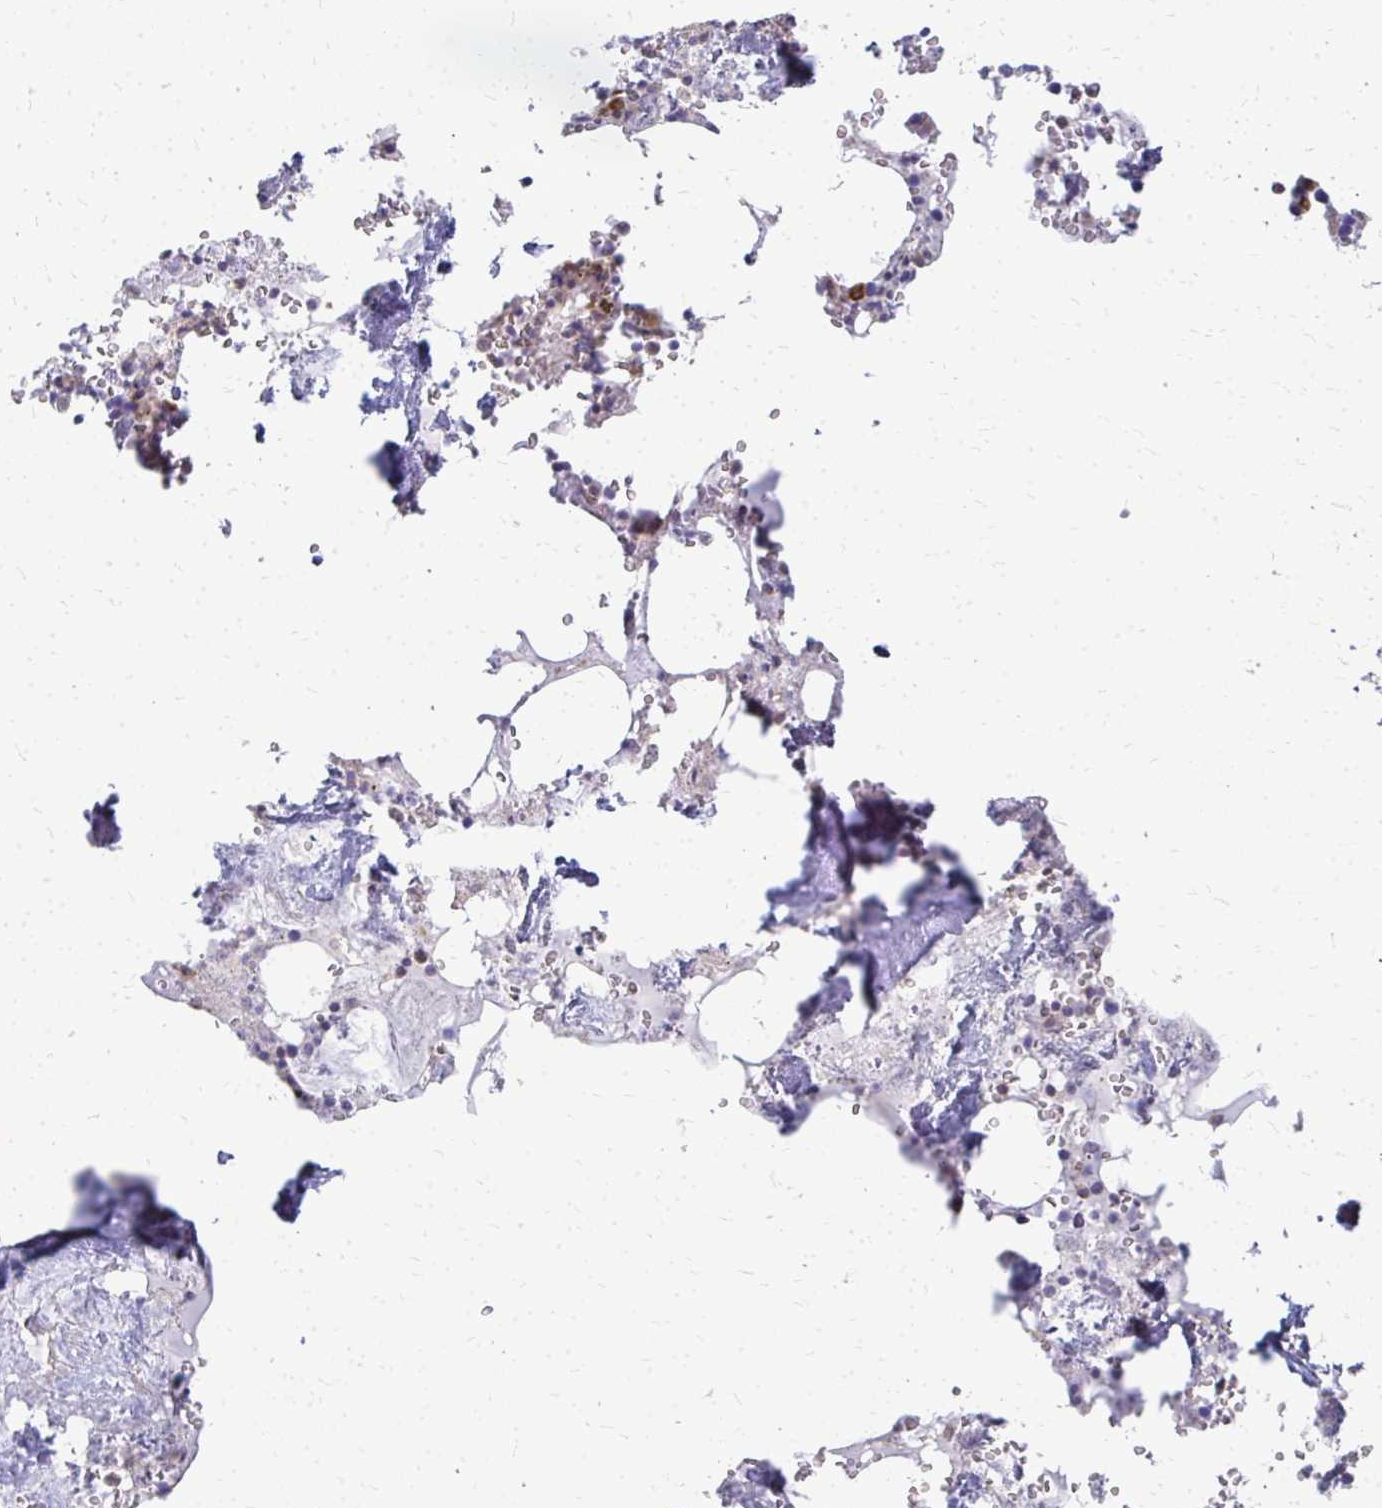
{"staining": {"intensity": "negative", "quantity": "none", "location": "none"}, "tissue": "bone marrow", "cell_type": "Hematopoietic cells", "image_type": "normal", "snomed": [{"axis": "morphology", "description": "Normal tissue, NOS"}, {"axis": "topography", "description": "Bone marrow"}], "caption": "High magnification brightfield microscopy of benign bone marrow stained with DAB (3,3'-diaminobenzidine) (brown) and counterstained with hematoxylin (blue): hematopoietic cells show no significant expression.", "gene": "FAM9A", "patient": {"sex": "male", "age": 54}}